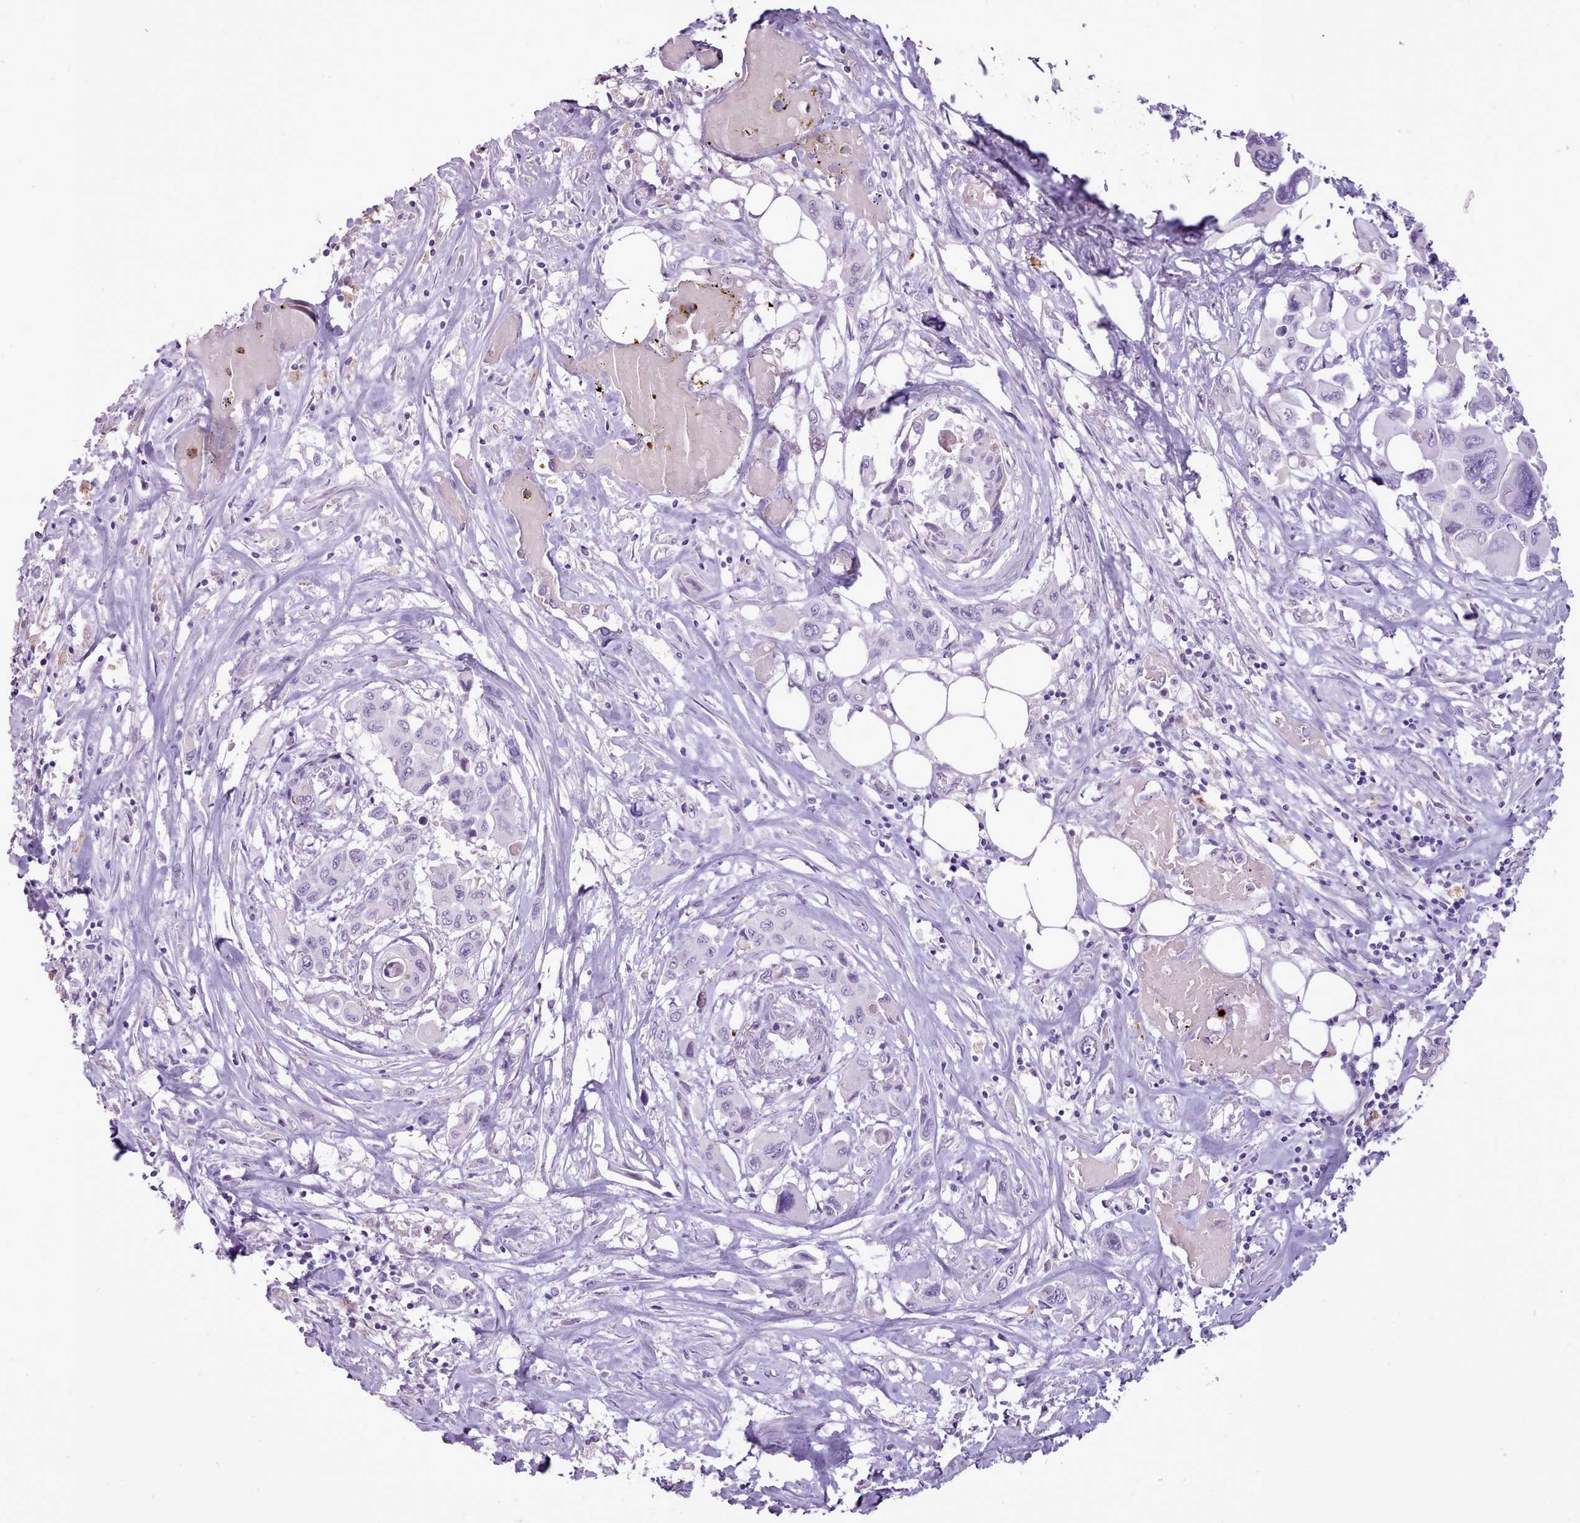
{"staining": {"intensity": "negative", "quantity": "none", "location": "none"}, "tissue": "pancreatic cancer", "cell_type": "Tumor cells", "image_type": "cancer", "snomed": [{"axis": "morphology", "description": "Adenocarcinoma, NOS"}, {"axis": "topography", "description": "Pancreas"}], "caption": "This is an immunohistochemistry photomicrograph of human pancreatic cancer. There is no staining in tumor cells.", "gene": "ATRAID", "patient": {"sex": "male", "age": 92}}